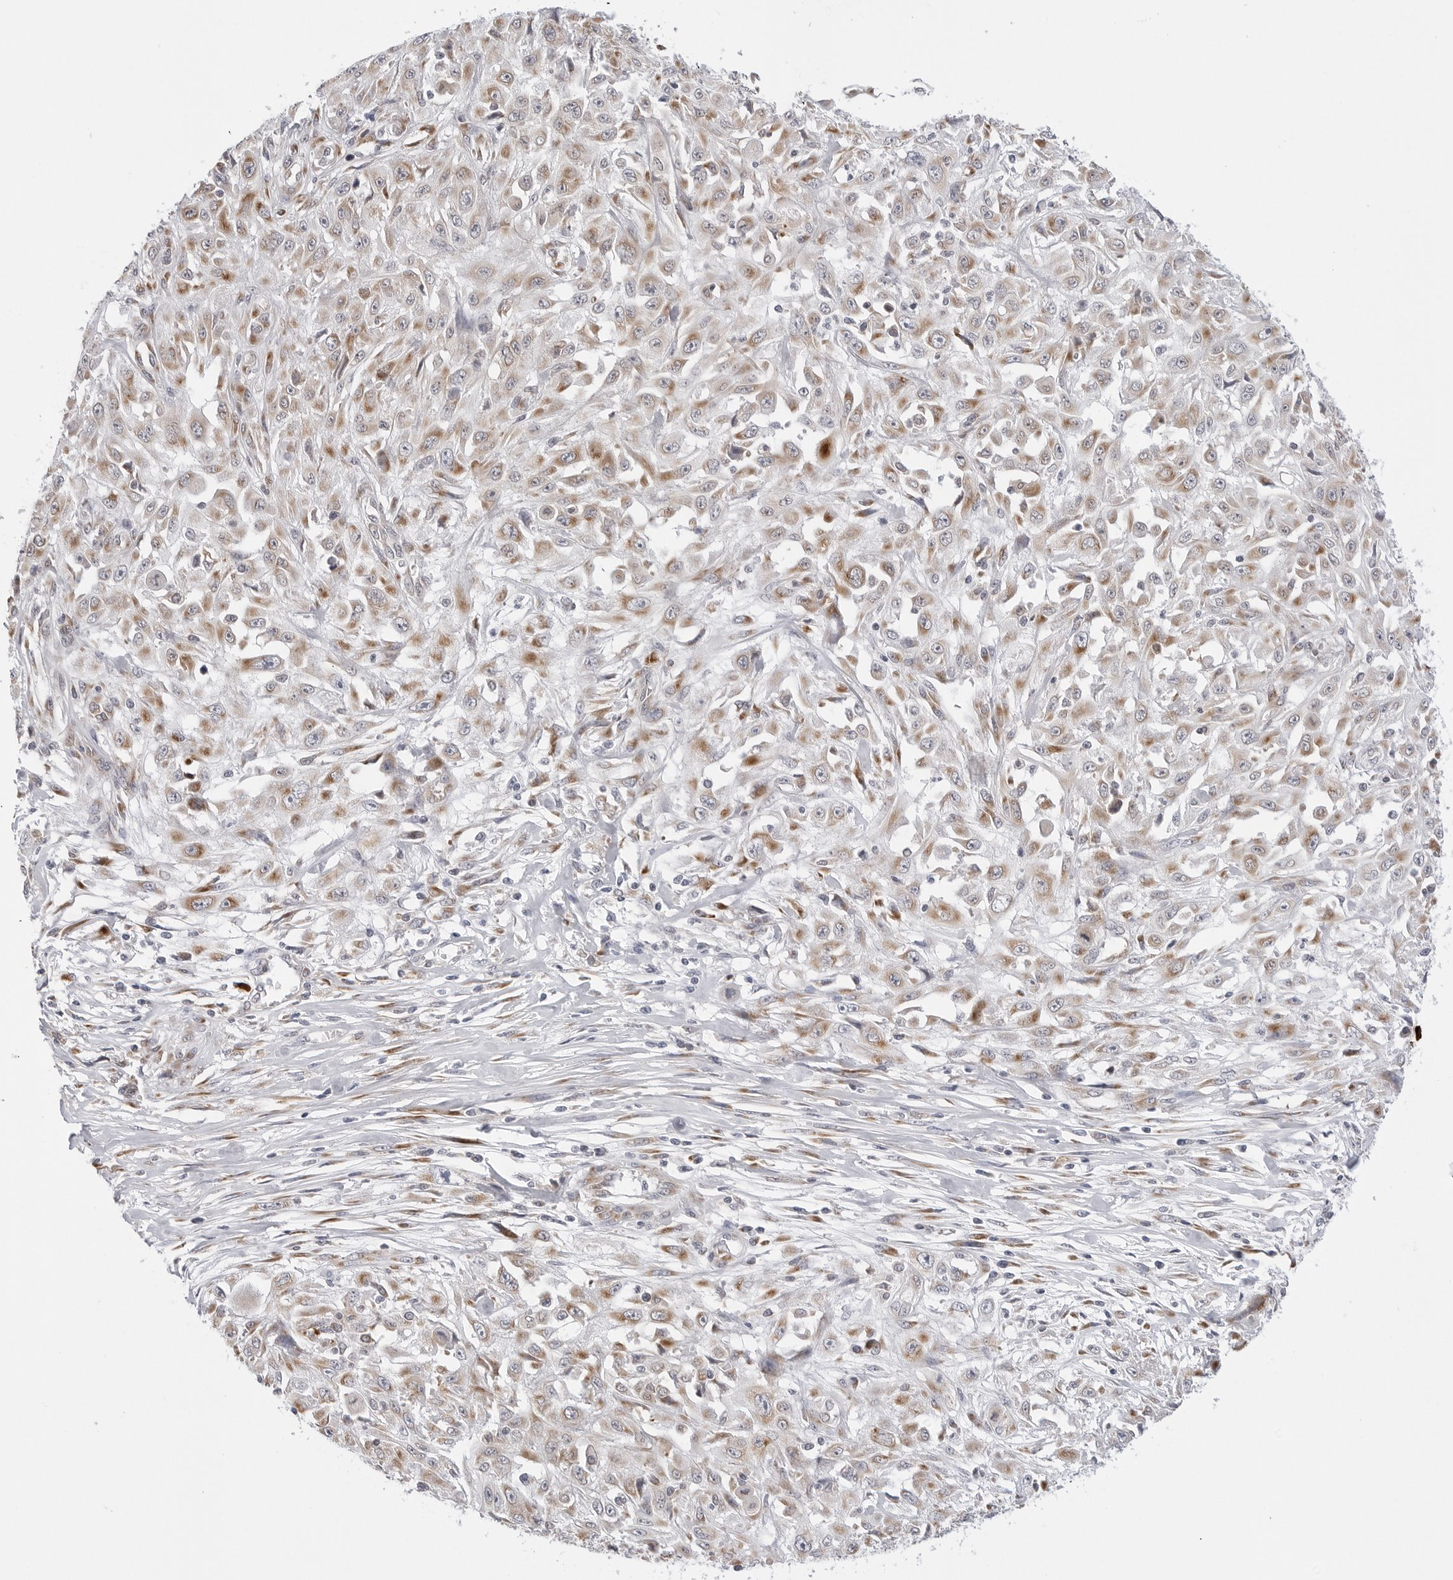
{"staining": {"intensity": "moderate", "quantity": "25%-75%", "location": "cytoplasmic/membranous"}, "tissue": "skin cancer", "cell_type": "Tumor cells", "image_type": "cancer", "snomed": [{"axis": "morphology", "description": "Squamous cell carcinoma, NOS"}, {"axis": "morphology", "description": "Squamous cell carcinoma, metastatic, NOS"}, {"axis": "topography", "description": "Skin"}, {"axis": "topography", "description": "Lymph node"}], "caption": "Squamous cell carcinoma (skin) was stained to show a protein in brown. There is medium levels of moderate cytoplasmic/membranous staining in approximately 25%-75% of tumor cells.", "gene": "RPN1", "patient": {"sex": "male", "age": 75}}